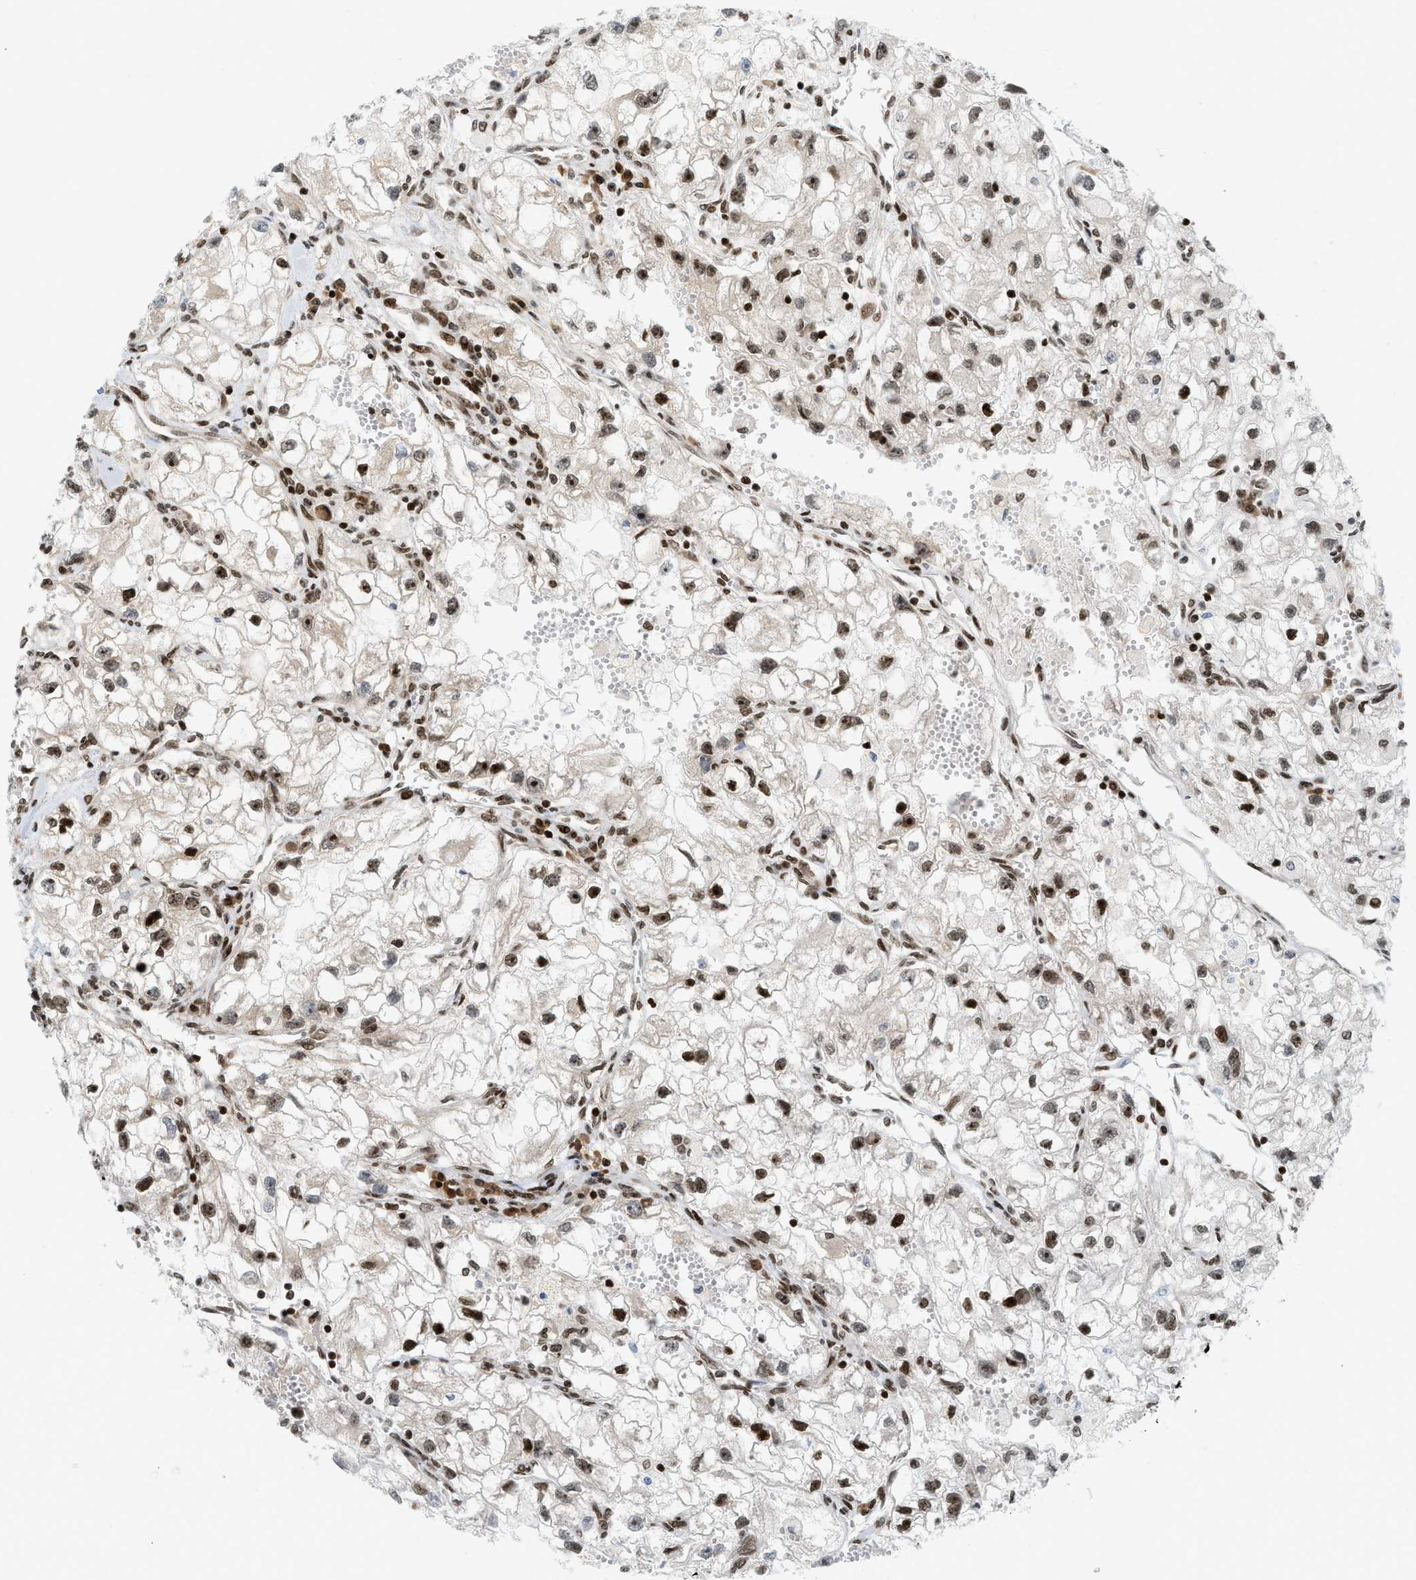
{"staining": {"intensity": "strong", "quantity": ">75%", "location": "nuclear"}, "tissue": "renal cancer", "cell_type": "Tumor cells", "image_type": "cancer", "snomed": [{"axis": "morphology", "description": "Adenocarcinoma, NOS"}, {"axis": "topography", "description": "Kidney"}], "caption": "DAB immunohistochemical staining of human renal cancer displays strong nuclear protein staining in about >75% of tumor cells.", "gene": "ZNF22", "patient": {"sex": "female", "age": 70}}